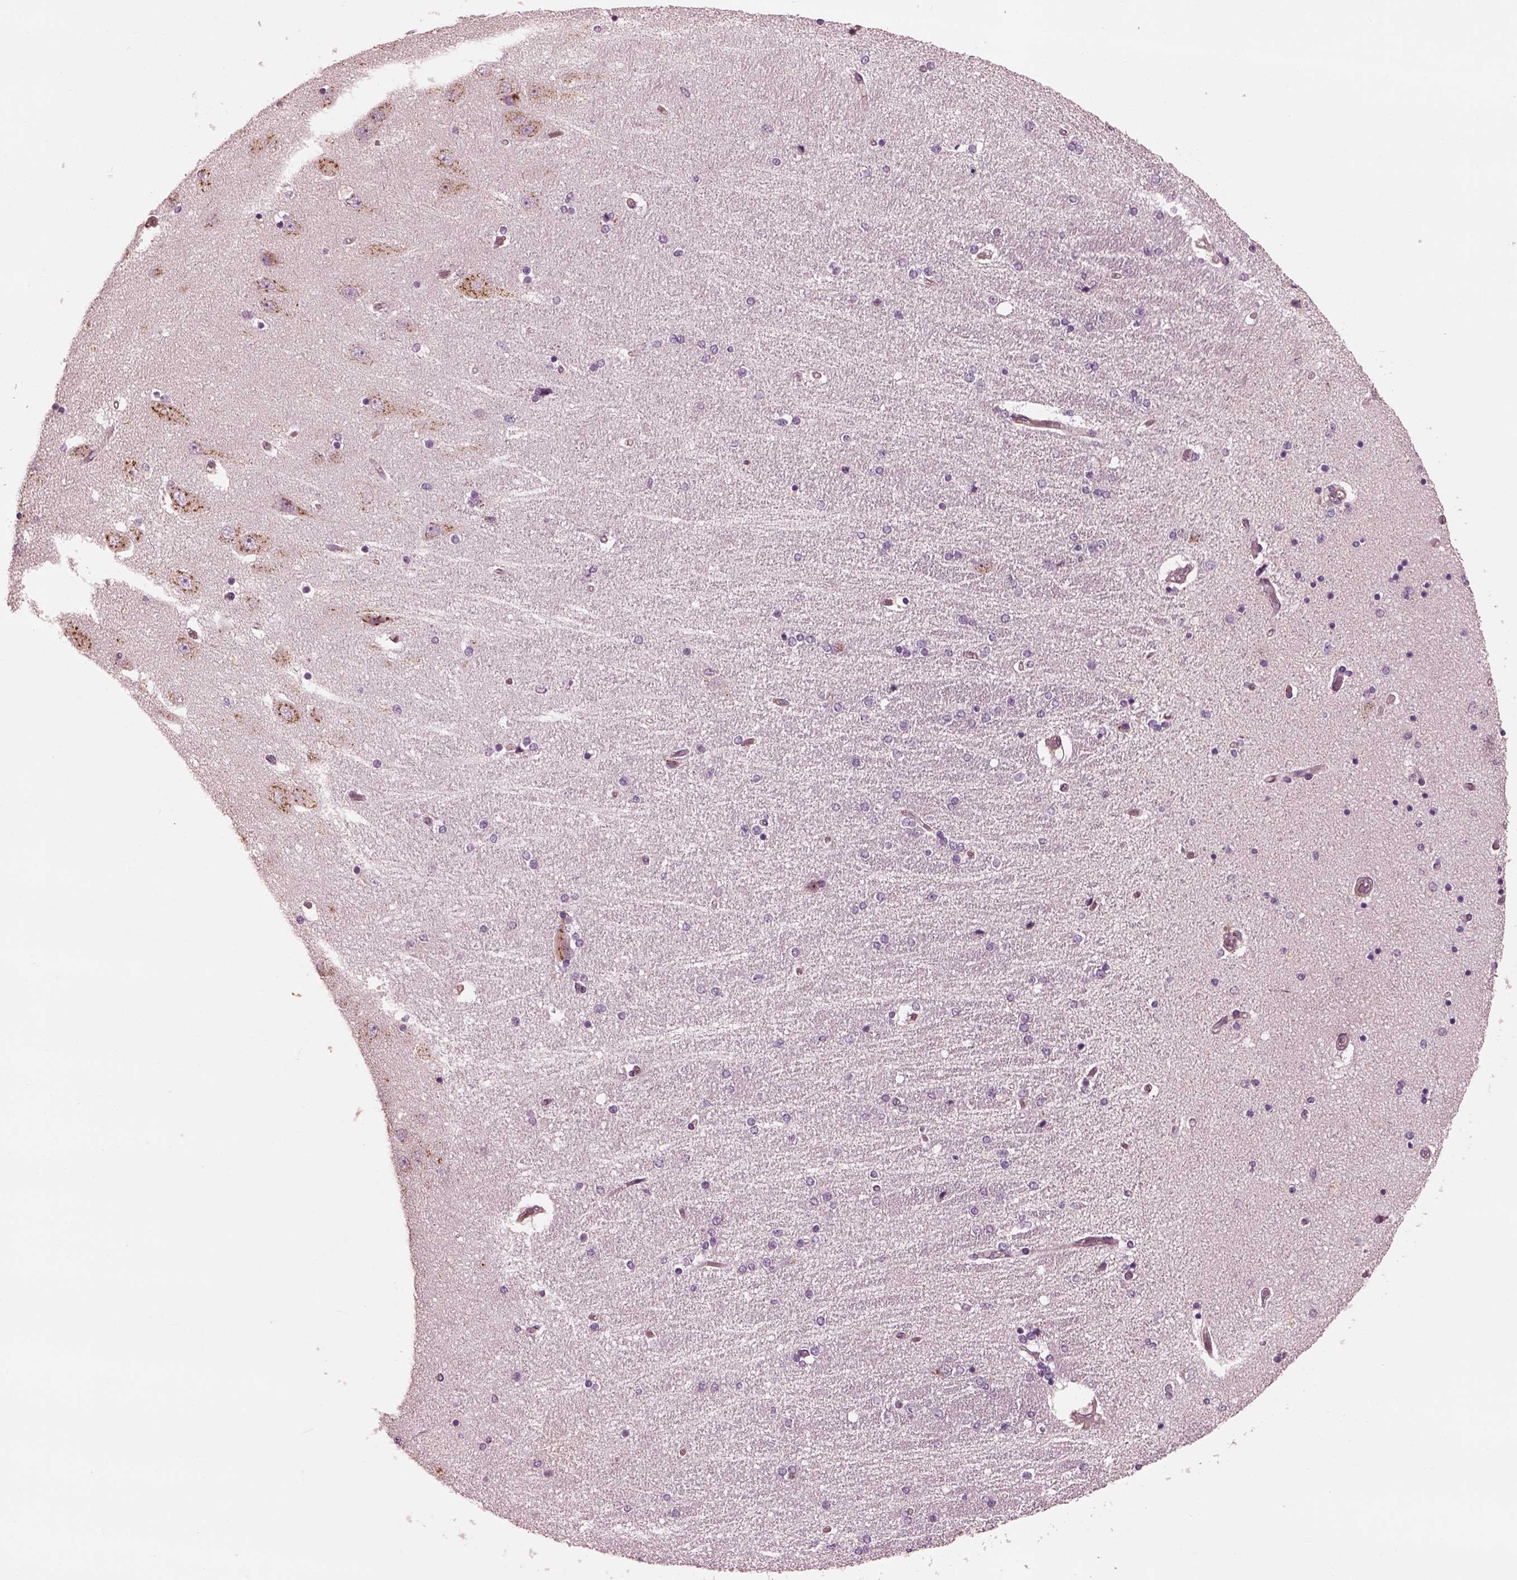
{"staining": {"intensity": "negative", "quantity": "none", "location": "none"}, "tissue": "hippocampus", "cell_type": "Glial cells", "image_type": "normal", "snomed": [{"axis": "morphology", "description": "Normal tissue, NOS"}, {"axis": "topography", "description": "Hippocampus"}], "caption": "DAB (3,3'-diaminobenzidine) immunohistochemical staining of normal human hippocampus displays no significant expression in glial cells. The staining was performed using DAB (3,3'-diaminobenzidine) to visualize the protein expression in brown, while the nuclei were stained in blue with hematoxylin (Magnification: 20x).", "gene": "ELAPOR1", "patient": {"sex": "female", "age": 54}}